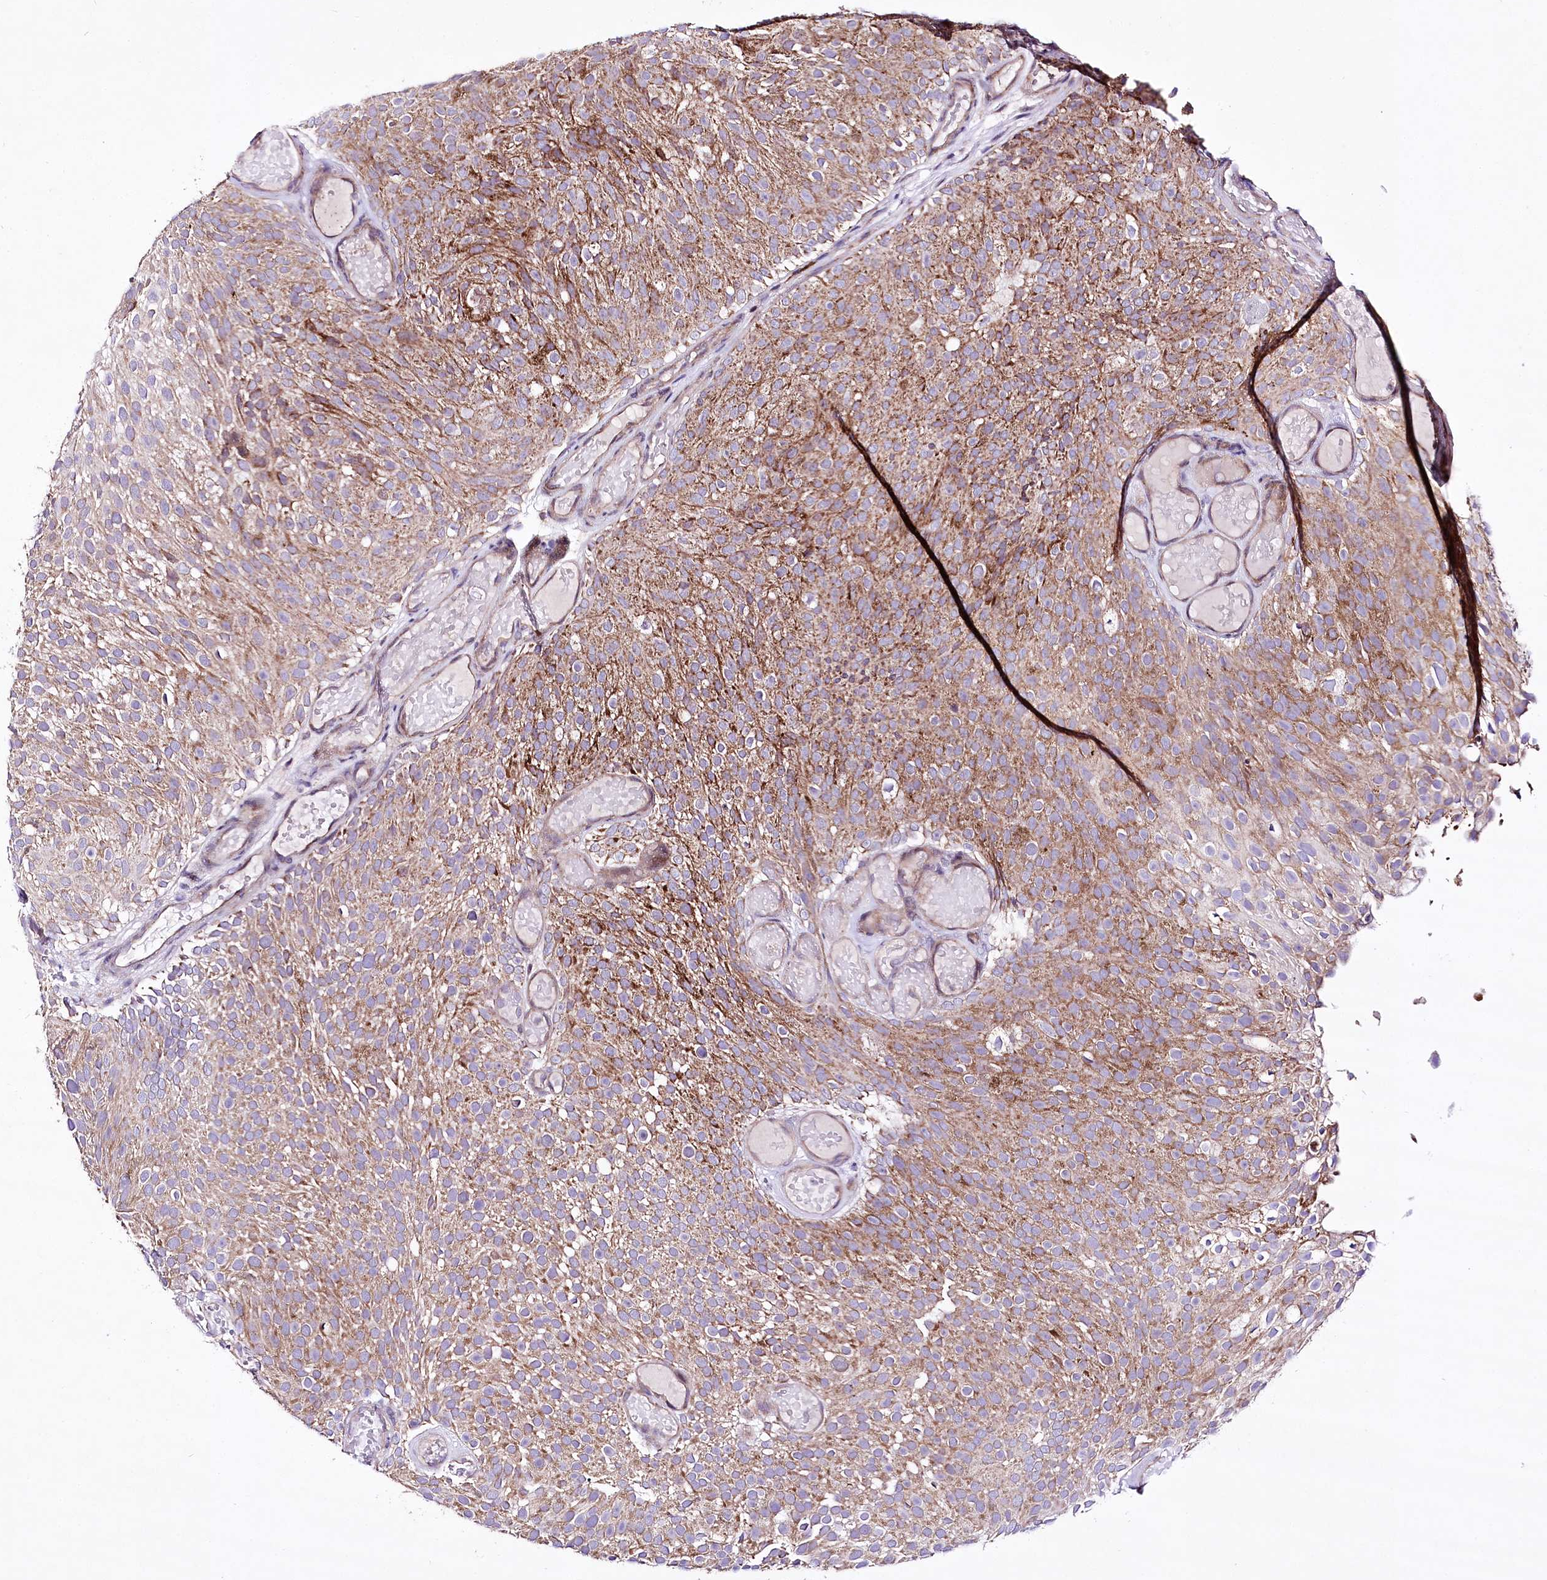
{"staining": {"intensity": "moderate", "quantity": ">75%", "location": "cytoplasmic/membranous"}, "tissue": "urothelial cancer", "cell_type": "Tumor cells", "image_type": "cancer", "snomed": [{"axis": "morphology", "description": "Urothelial carcinoma, Low grade"}, {"axis": "topography", "description": "Urinary bladder"}], "caption": "This is a micrograph of IHC staining of urothelial carcinoma (low-grade), which shows moderate expression in the cytoplasmic/membranous of tumor cells.", "gene": "ATE1", "patient": {"sex": "male", "age": 78}}